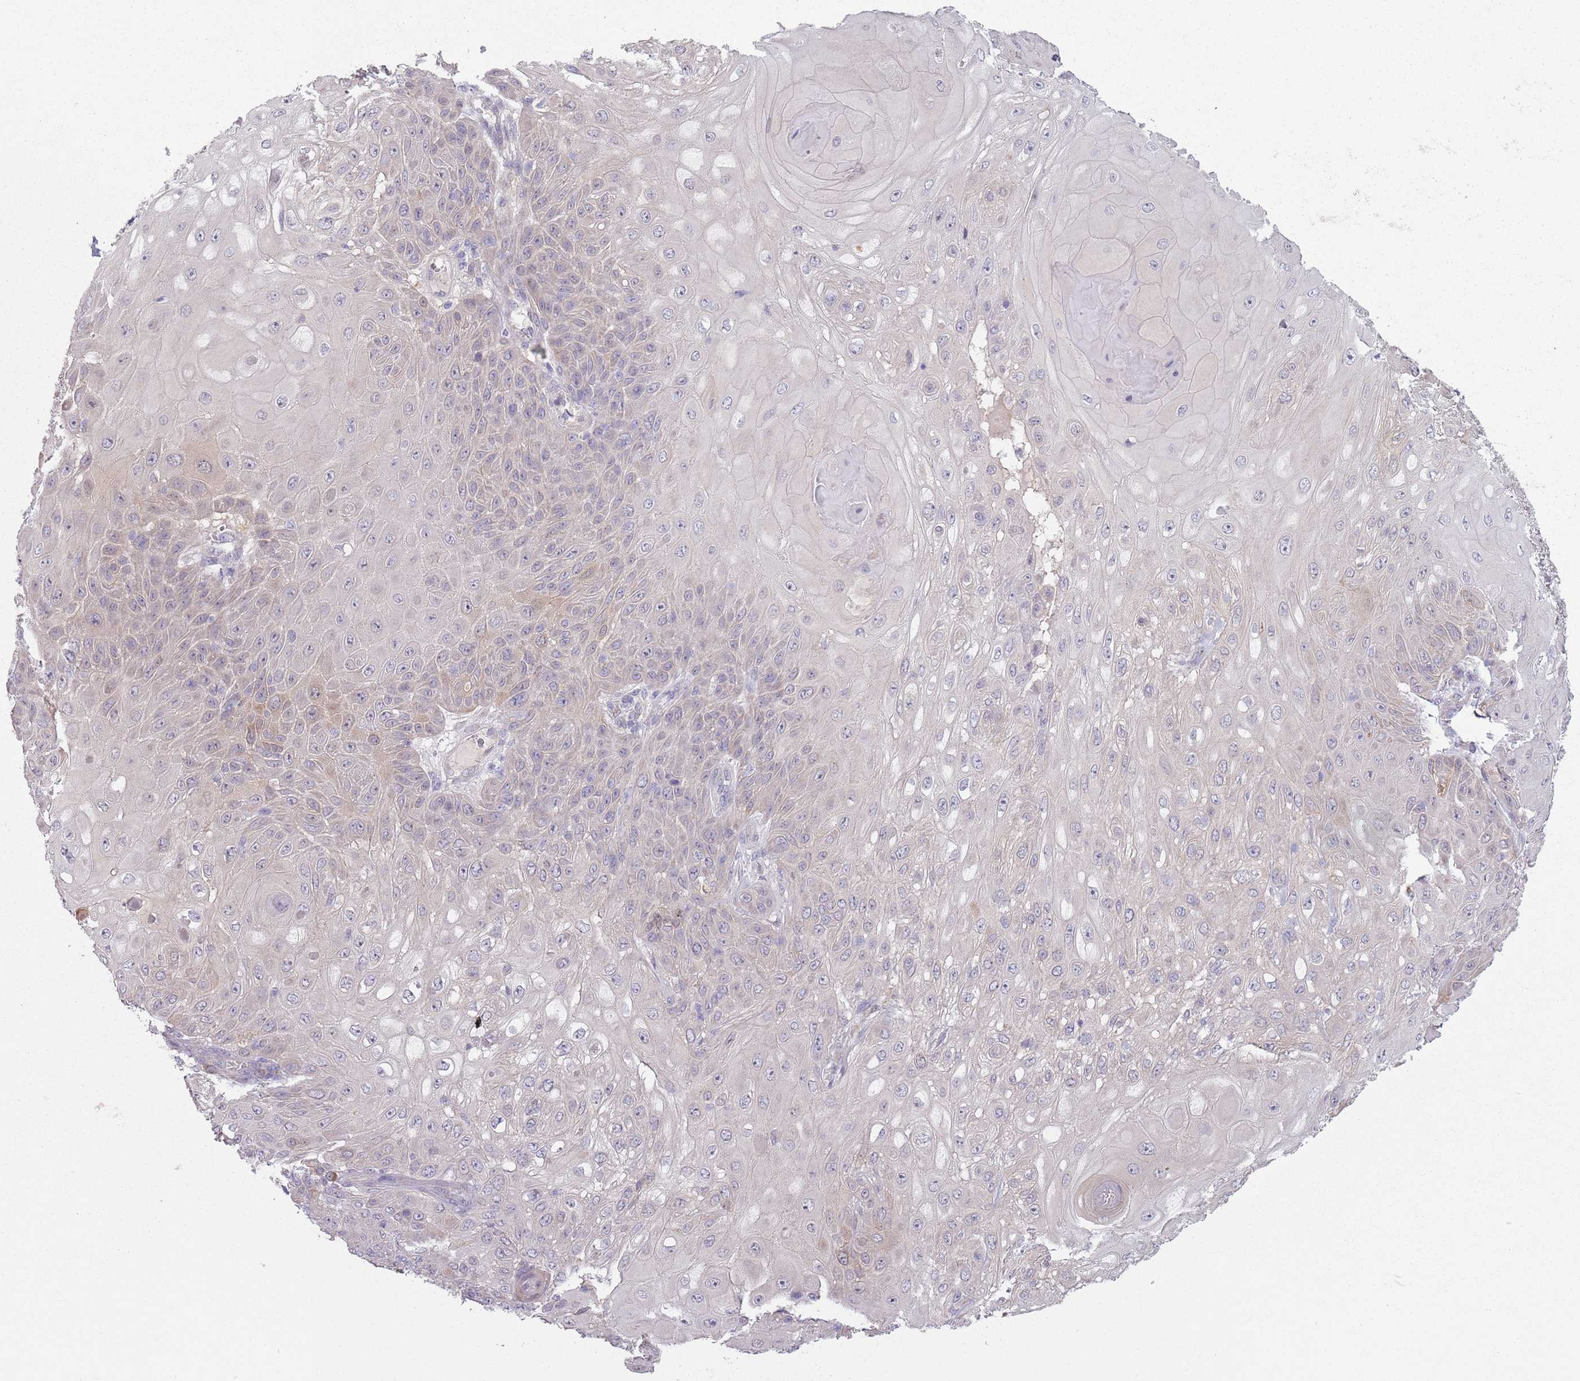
{"staining": {"intensity": "negative", "quantity": "none", "location": "none"}, "tissue": "skin cancer", "cell_type": "Tumor cells", "image_type": "cancer", "snomed": [{"axis": "morphology", "description": "Normal tissue, NOS"}, {"axis": "morphology", "description": "Squamous cell carcinoma, NOS"}, {"axis": "topography", "description": "Skin"}, {"axis": "topography", "description": "Cartilage tissue"}], "caption": "Tumor cells are negative for protein expression in human squamous cell carcinoma (skin).", "gene": "COQ5", "patient": {"sex": "female", "age": 79}}